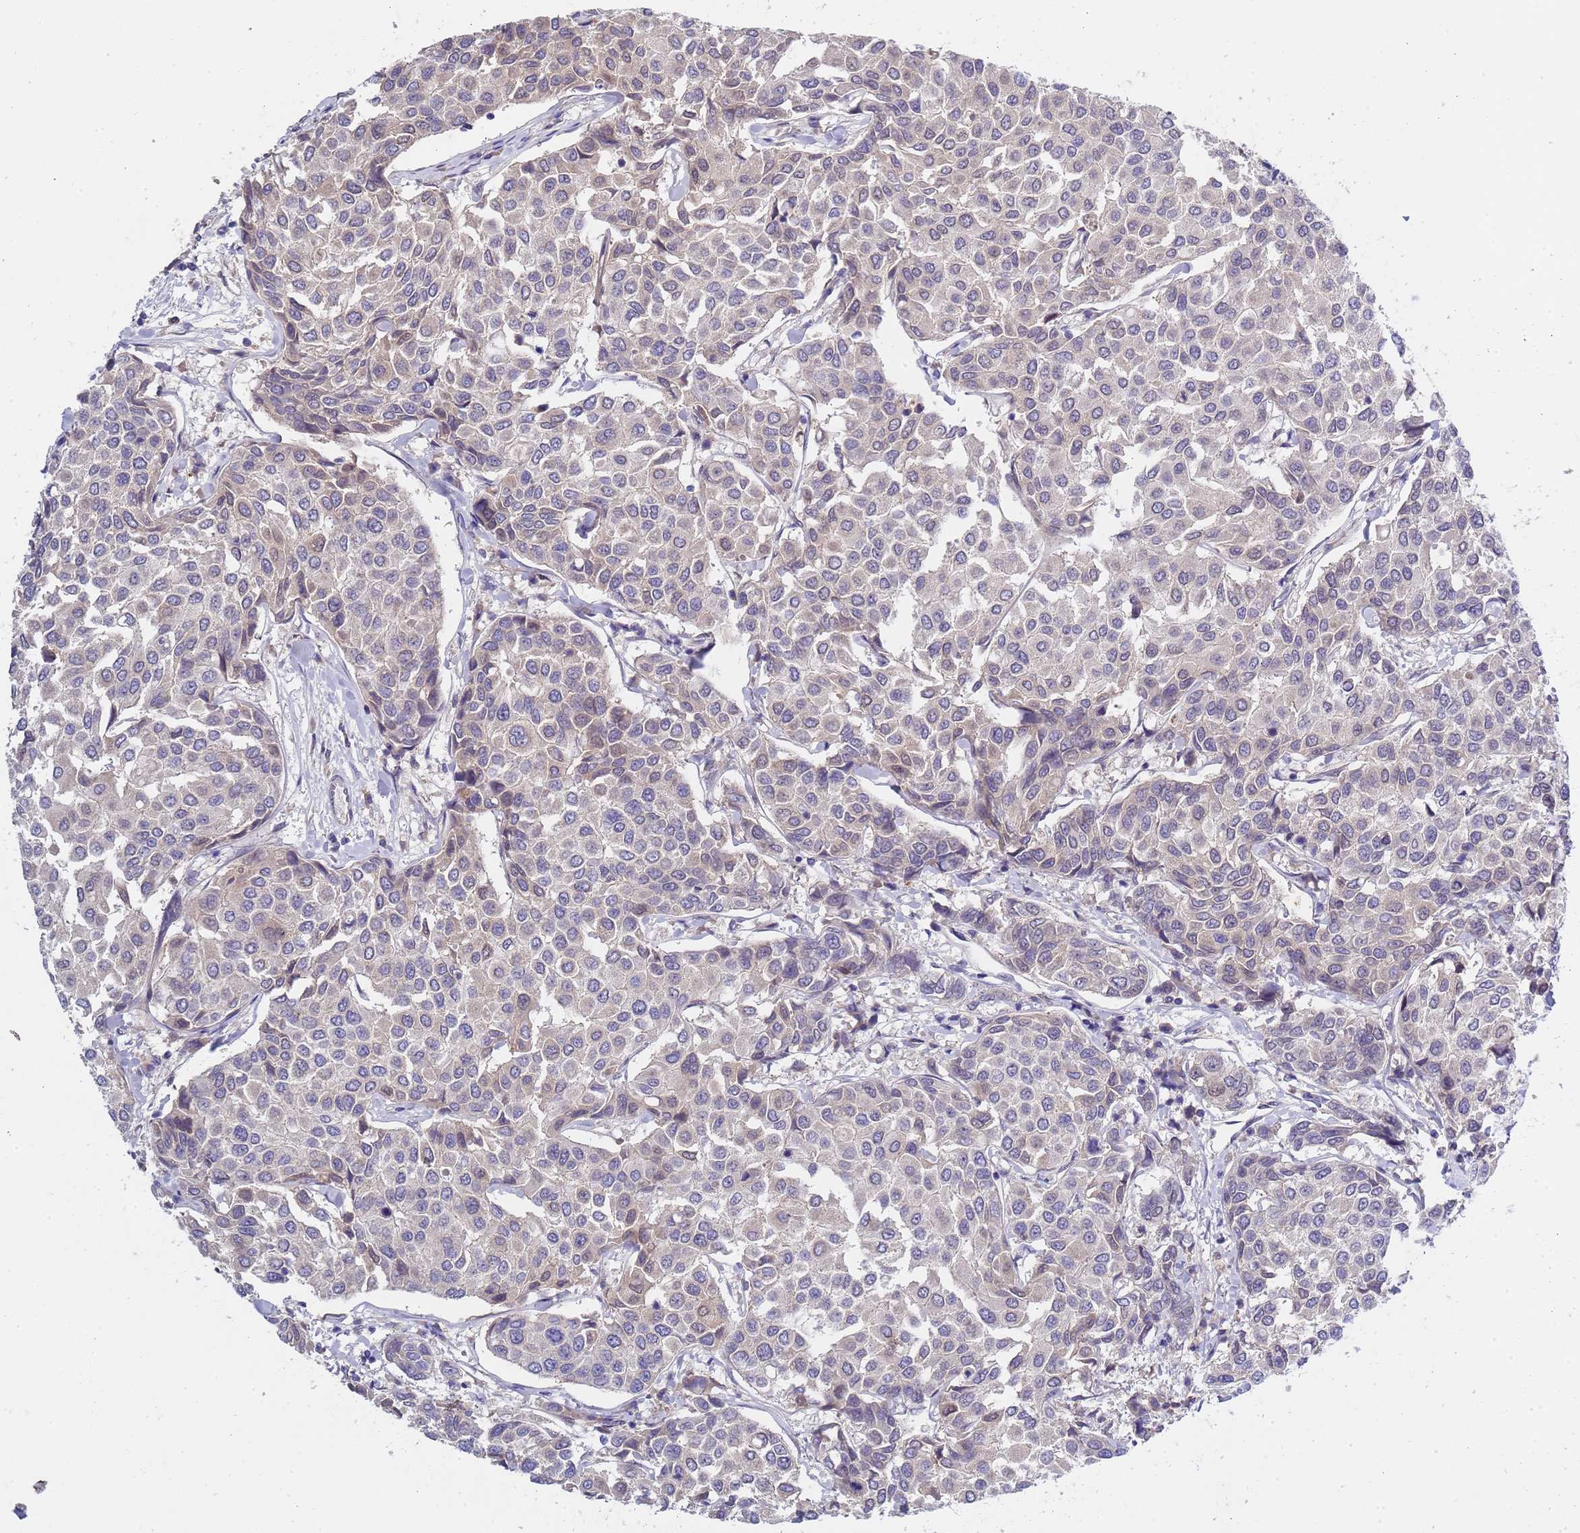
{"staining": {"intensity": "negative", "quantity": "none", "location": "none"}, "tissue": "breast cancer", "cell_type": "Tumor cells", "image_type": "cancer", "snomed": [{"axis": "morphology", "description": "Duct carcinoma"}, {"axis": "topography", "description": "Breast"}], "caption": "A high-resolution photomicrograph shows IHC staining of breast cancer, which exhibits no significant staining in tumor cells.", "gene": "TRMT10A", "patient": {"sex": "female", "age": 55}}